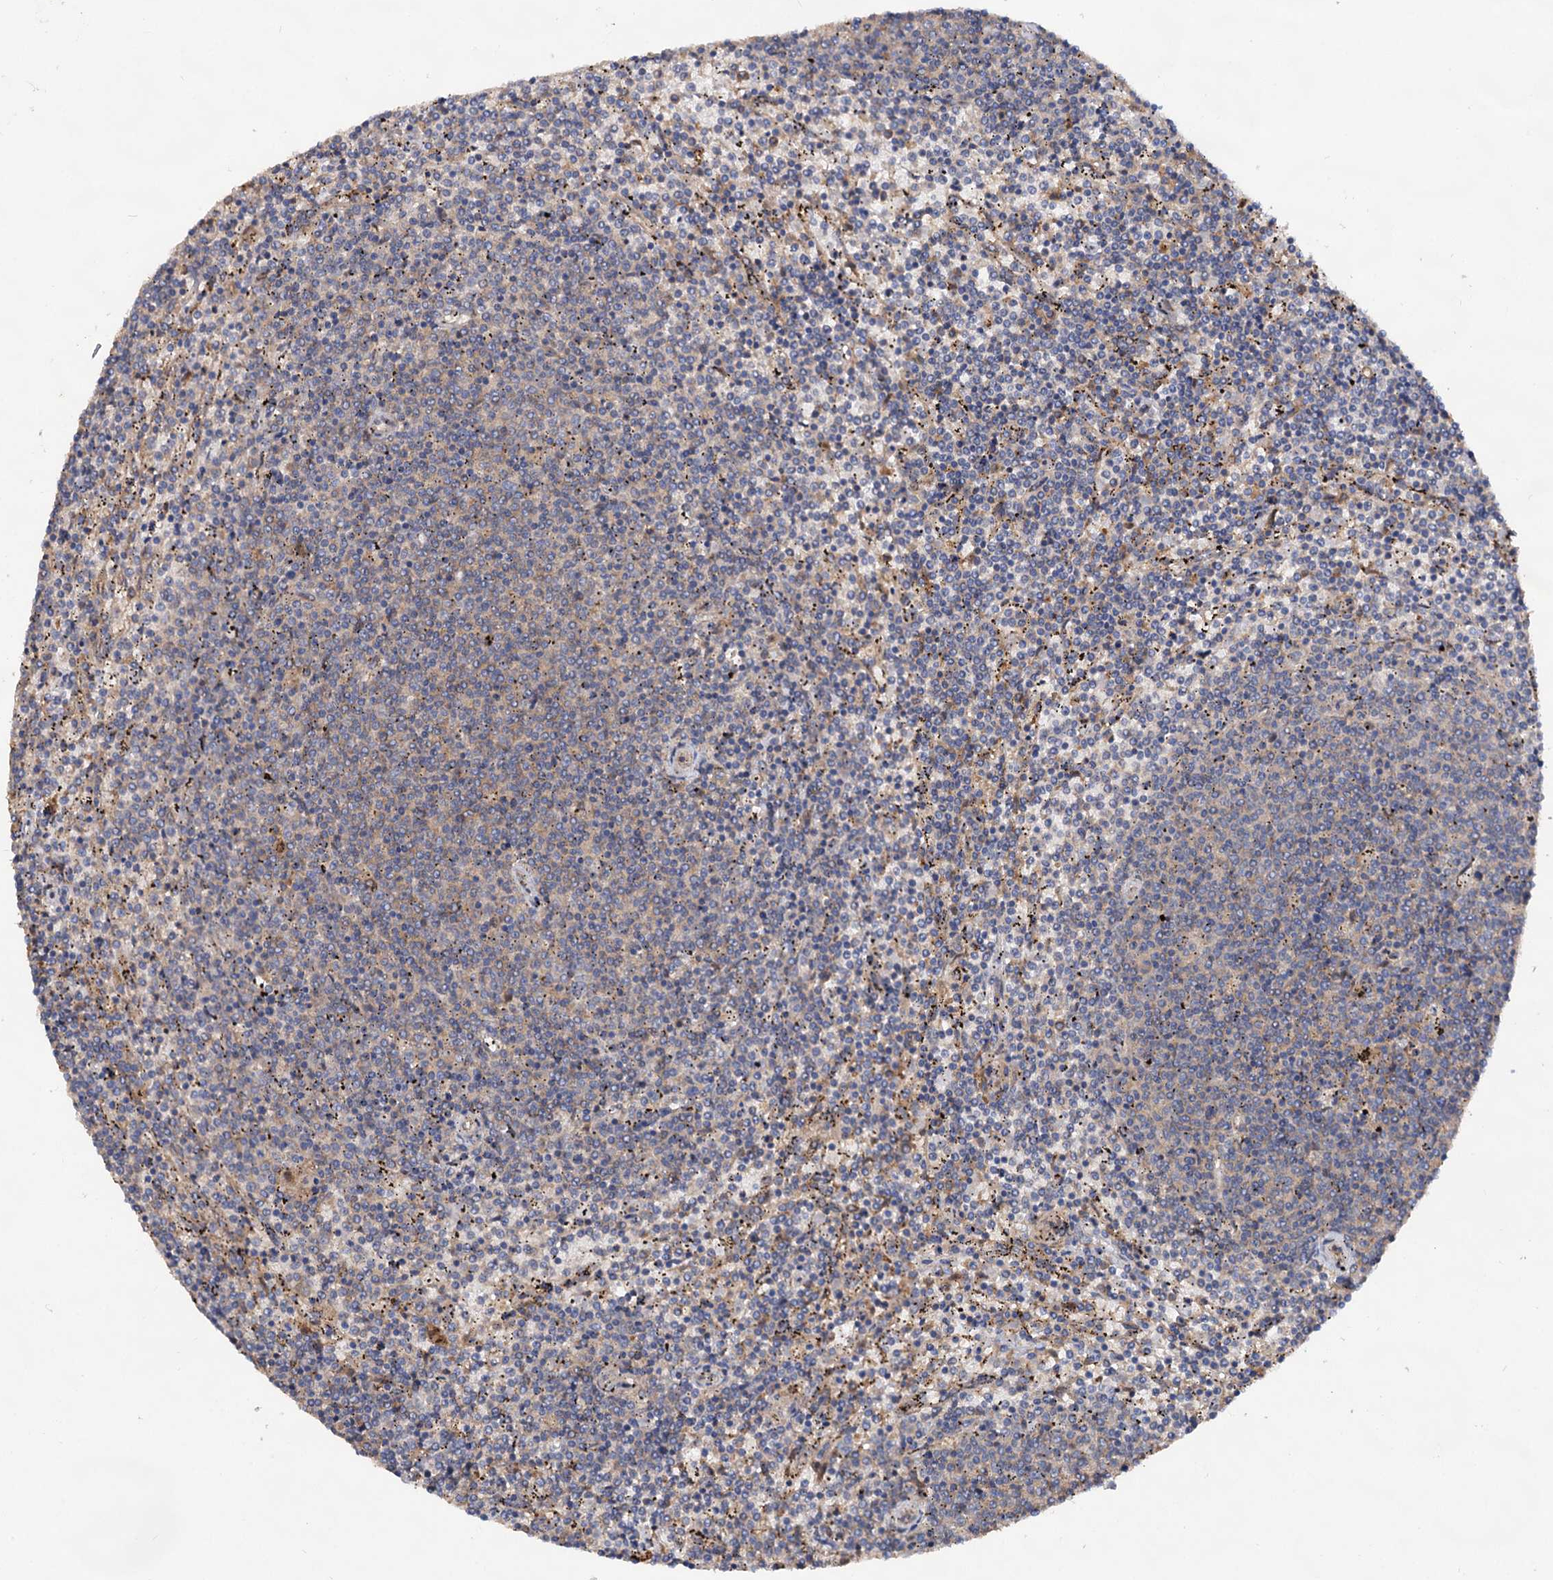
{"staining": {"intensity": "negative", "quantity": "none", "location": "none"}, "tissue": "lymphoma", "cell_type": "Tumor cells", "image_type": "cancer", "snomed": [{"axis": "morphology", "description": "Malignant lymphoma, non-Hodgkin's type, Low grade"}, {"axis": "topography", "description": "Spleen"}], "caption": "IHC photomicrograph of lymphoma stained for a protein (brown), which demonstrates no expression in tumor cells.", "gene": "VPS29", "patient": {"sex": "female", "age": 50}}